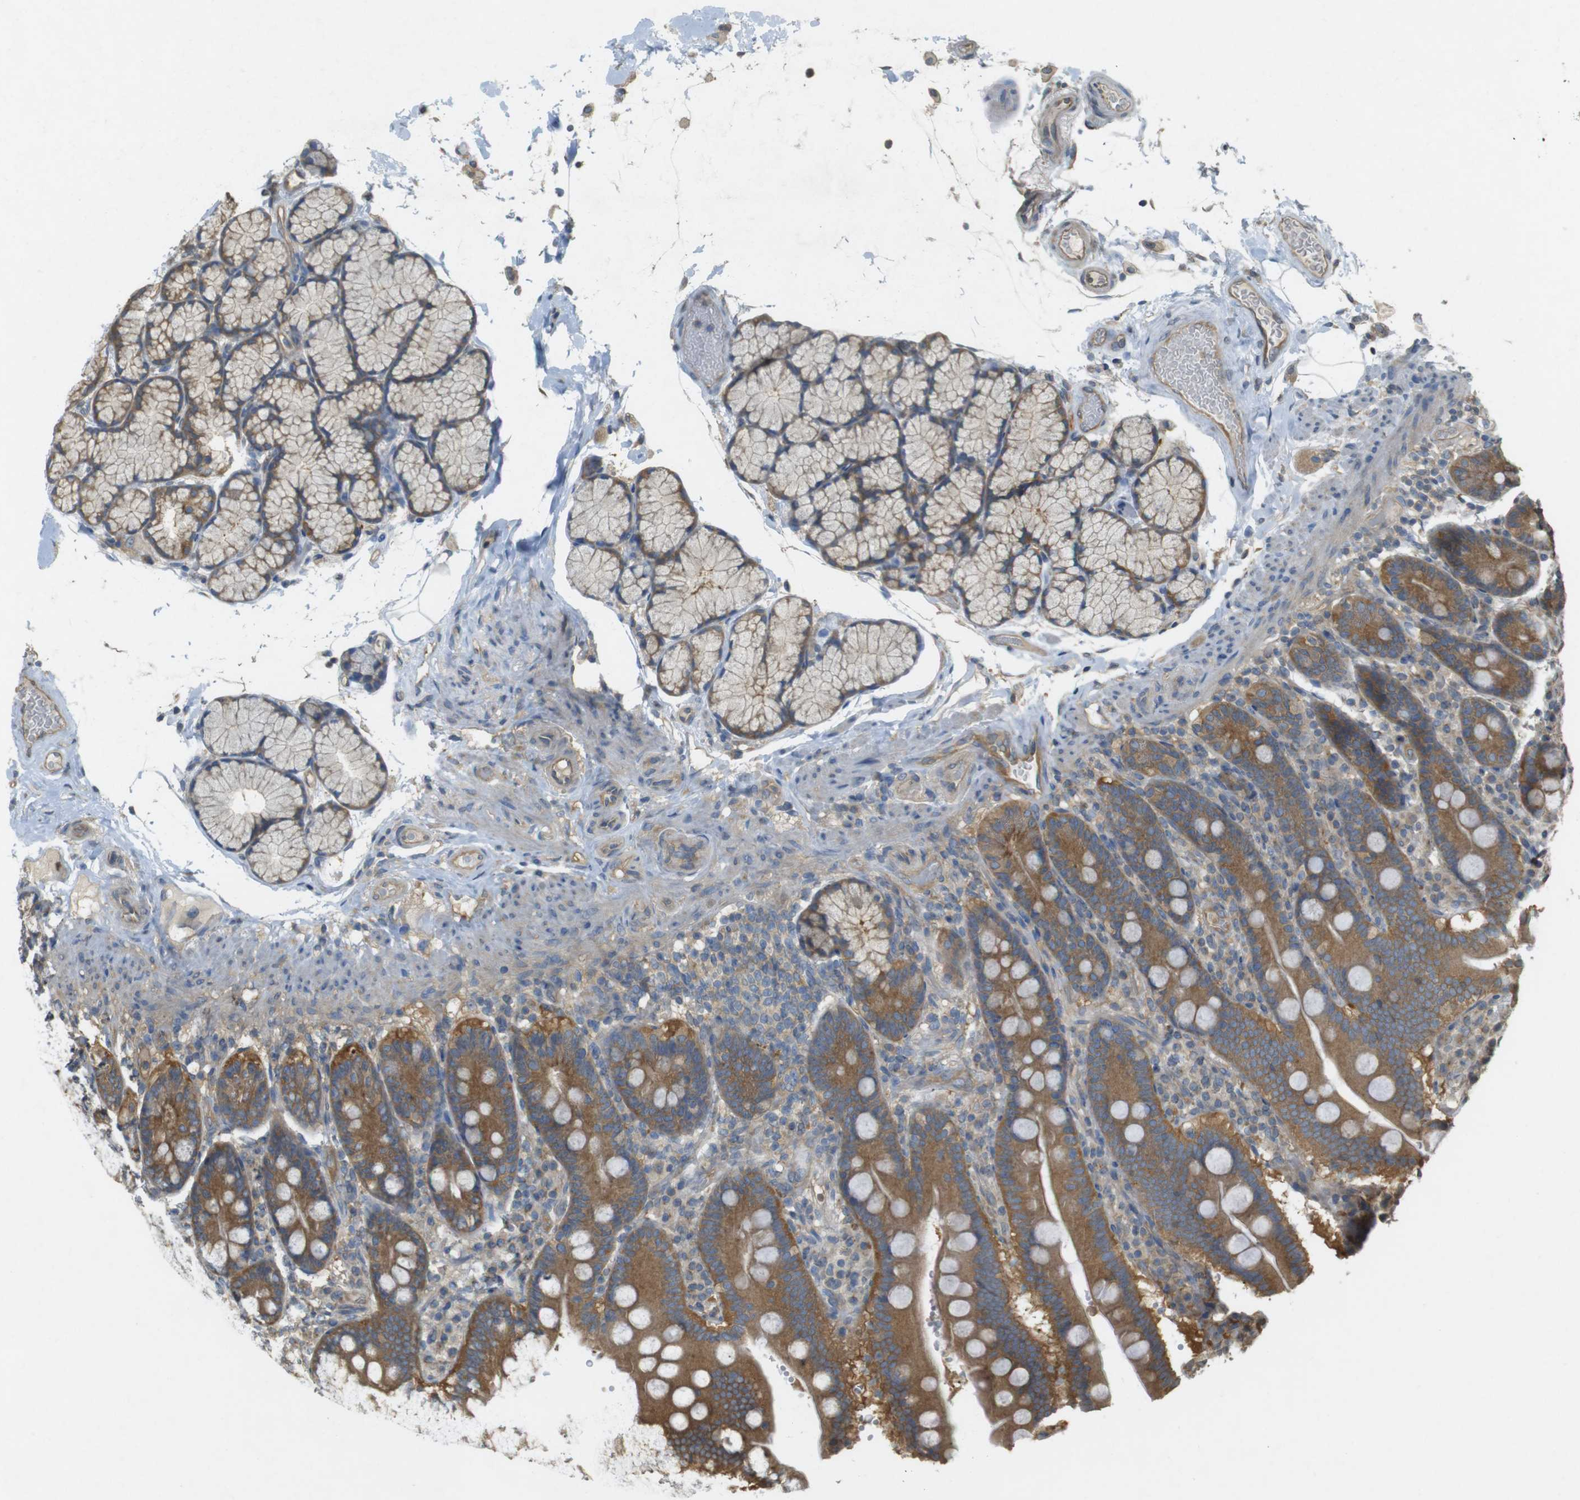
{"staining": {"intensity": "moderate", "quantity": ">75%", "location": "cytoplasmic/membranous"}, "tissue": "duodenum", "cell_type": "Glandular cells", "image_type": "normal", "snomed": [{"axis": "morphology", "description": "Normal tissue, NOS"}, {"axis": "topography", "description": "Small intestine, NOS"}], "caption": "Protein analysis of benign duodenum reveals moderate cytoplasmic/membranous positivity in approximately >75% of glandular cells. (Stains: DAB (3,3'-diaminobenzidine) in brown, nuclei in blue, Microscopy: brightfield microscopy at high magnification).", "gene": "KIF5B", "patient": {"sex": "female", "age": 71}}